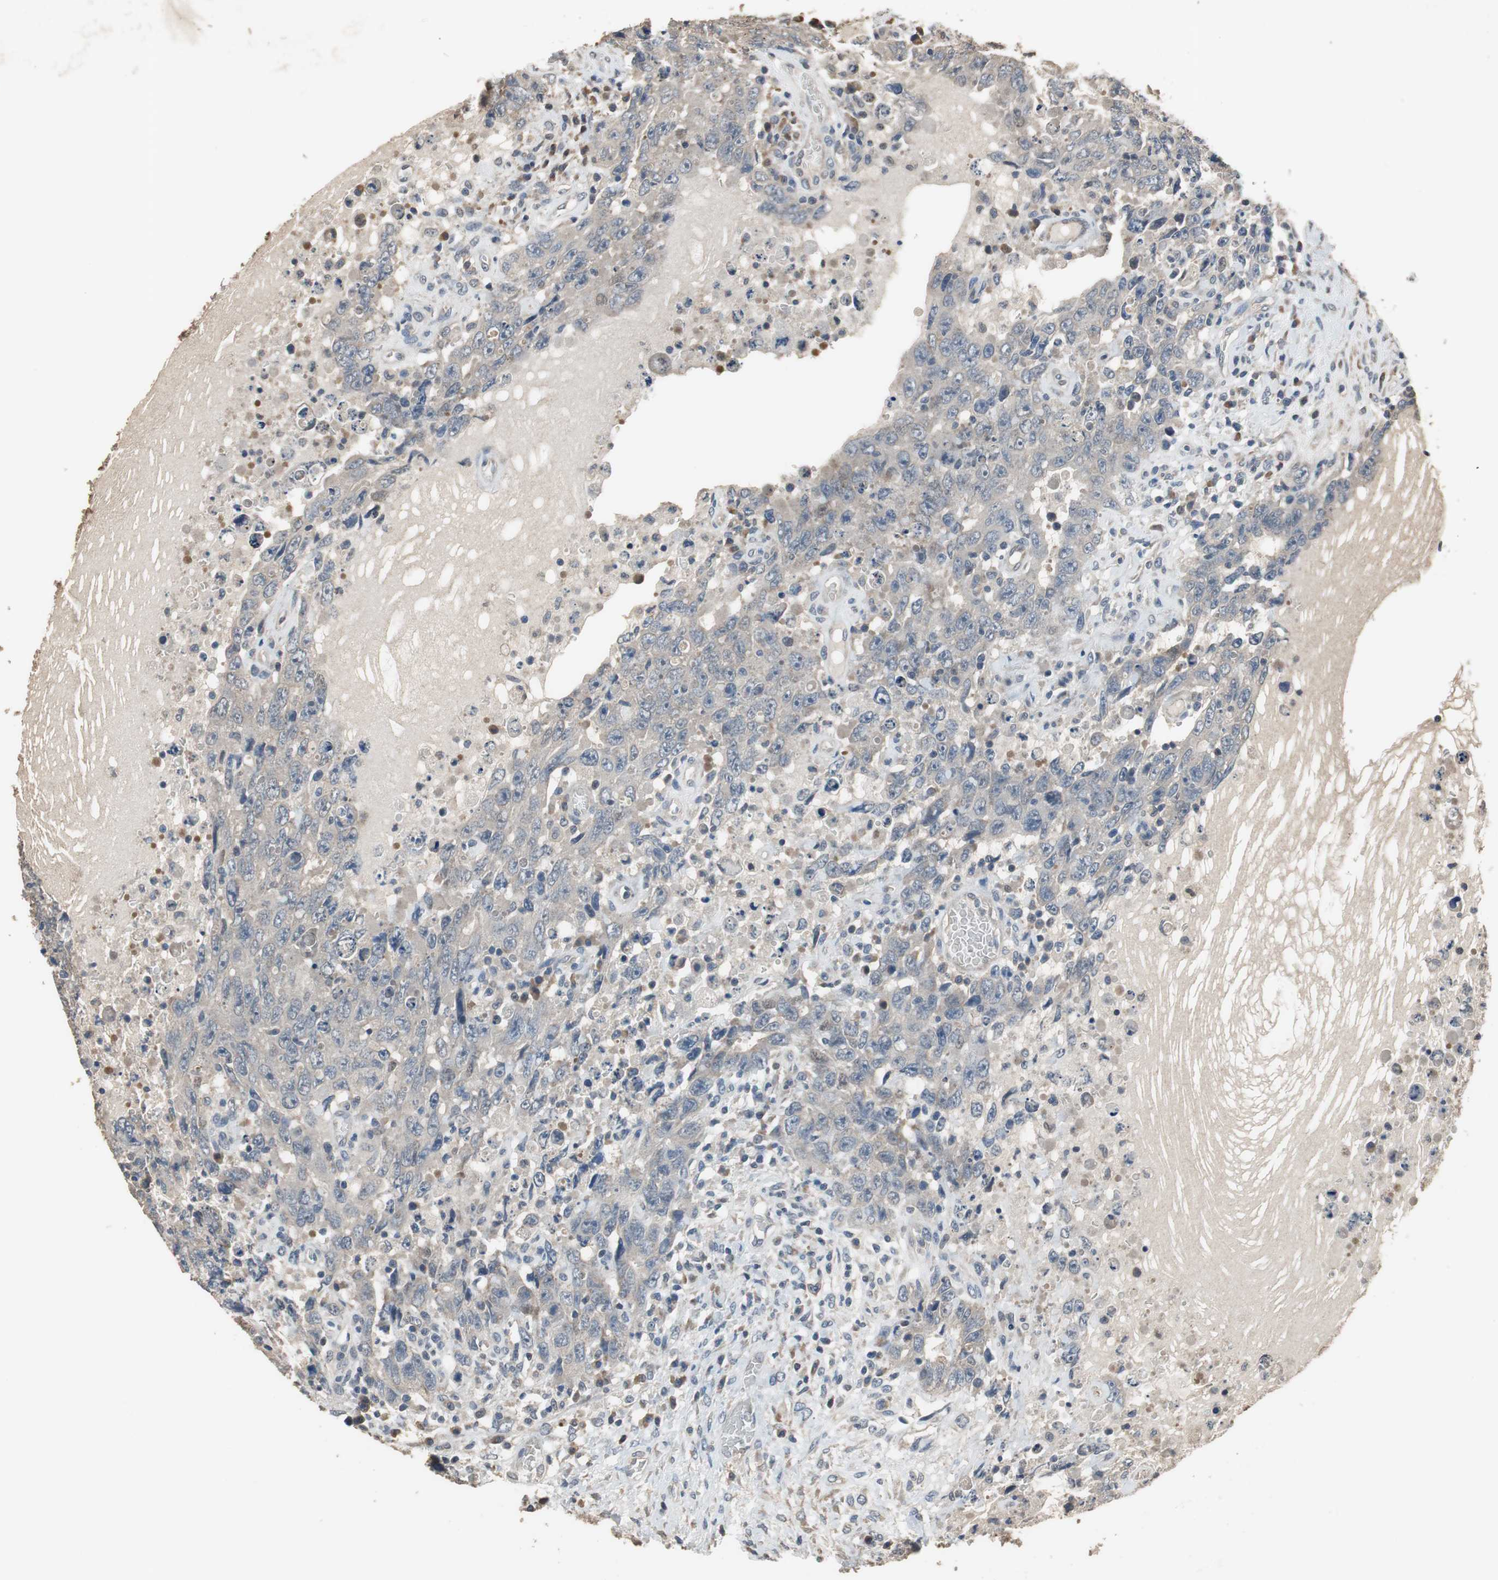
{"staining": {"intensity": "negative", "quantity": "none", "location": "none"}, "tissue": "testis cancer", "cell_type": "Tumor cells", "image_type": "cancer", "snomed": [{"axis": "morphology", "description": "Carcinoma, Embryonal, NOS"}, {"axis": "topography", "description": "Testis"}], "caption": "The IHC histopathology image has no significant positivity in tumor cells of testis cancer (embryonal carcinoma) tissue.", "gene": "PI4KB", "patient": {"sex": "male", "age": 26}}